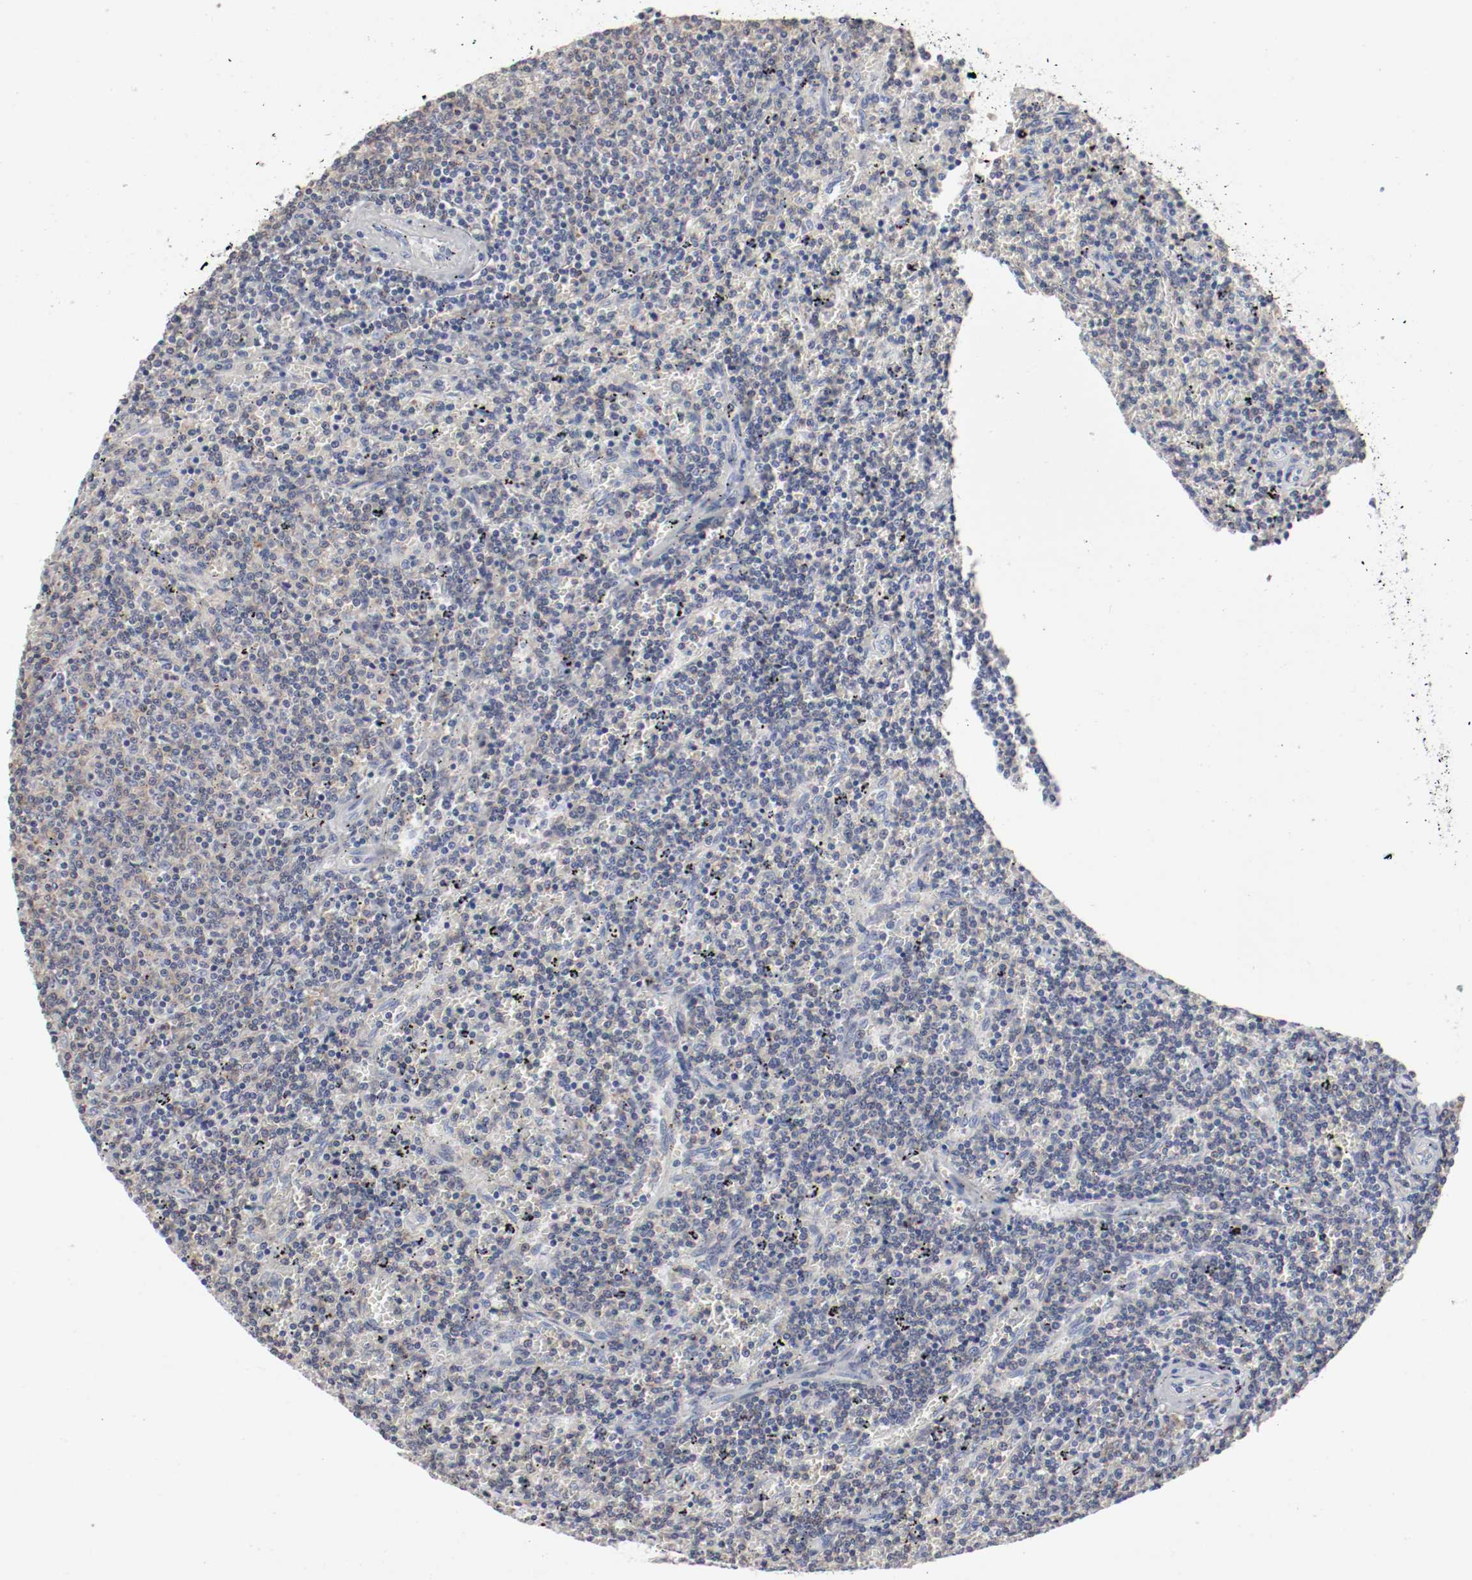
{"staining": {"intensity": "weak", "quantity": ">75%", "location": "cytoplasmic/membranous"}, "tissue": "lymphoma", "cell_type": "Tumor cells", "image_type": "cancer", "snomed": [{"axis": "morphology", "description": "Malignant lymphoma, non-Hodgkin's type, Low grade"}, {"axis": "topography", "description": "Spleen"}], "caption": "Human lymphoma stained with a protein marker shows weak staining in tumor cells.", "gene": "FGFBP1", "patient": {"sex": "female", "age": 50}}